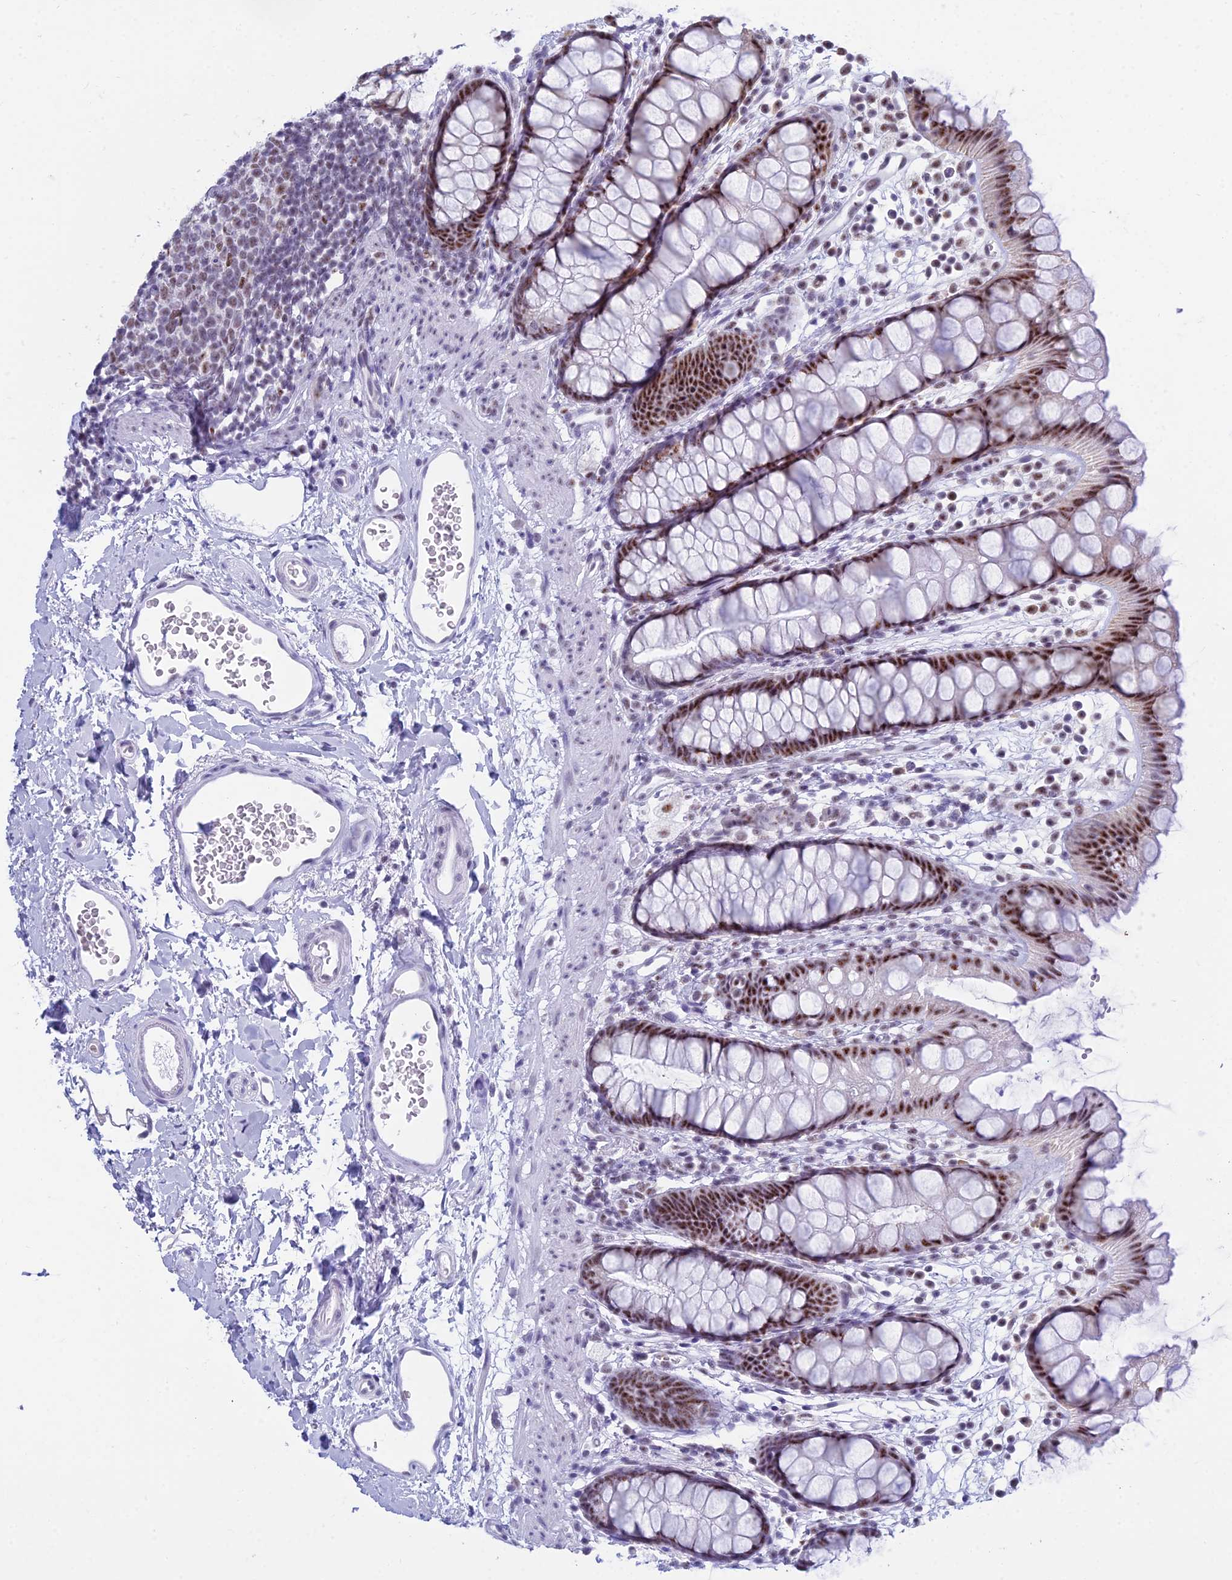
{"staining": {"intensity": "strong", "quantity": ">75%", "location": "nuclear"}, "tissue": "rectum", "cell_type": "Glandular cells", "image_type": "normal", "snomed": [{"axis": "morphology", "description": "Normal tissue, NOS"}, {"axis": "topography", "description": "Rectum"}], "caption": "Rectum stained for a protein (brown) demonstrates strong nuclear positive expression in approximately >75% of glandular cells.", "gene": "KLF14", "patient": {"sex": "female", "age": 65}}